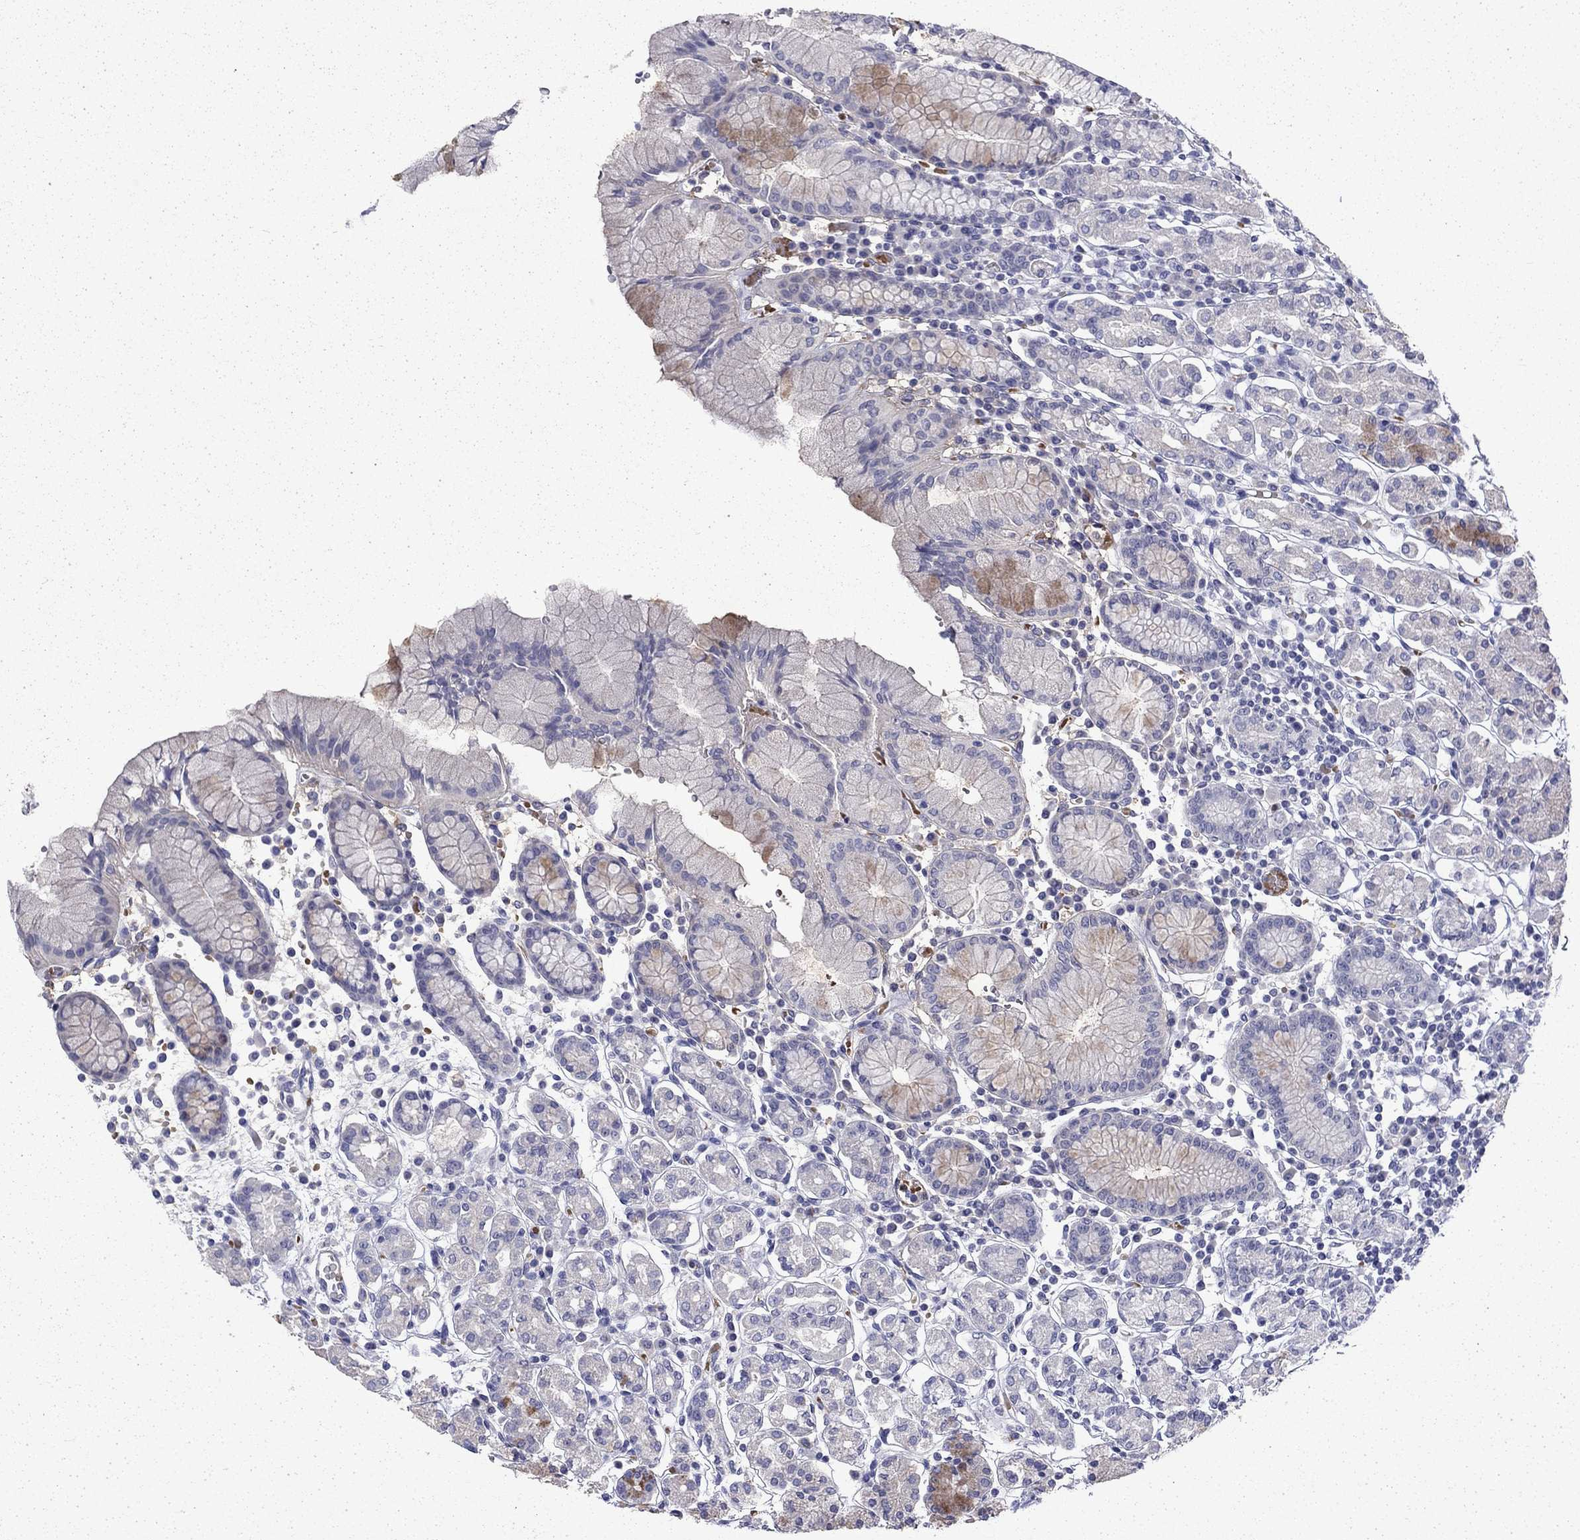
{"staining": {"intensity": "weak", "quantity": "<25%", "location": "cytoplasmic/membranous"}, "tissue": "stomach", "cell_type": "Glandular cells", "image_type": "normal", "snomed": [{"axis": "morphology", "description": "Normal tissue, NOS"}, {"axis": "topography", "description": "Stomach, upper"}, {"axis": "topography", "description": "Stomach"}], "caption": "Immunohistochemical staining of unremarkable stomach displays no significant staining in glandular cells. The staining is performed using DAB brown chromogen with nuclei counter-stained in using hematoxylin.", "gene": "ENPP6", "patient": {"sex": "male", "age": 62}}